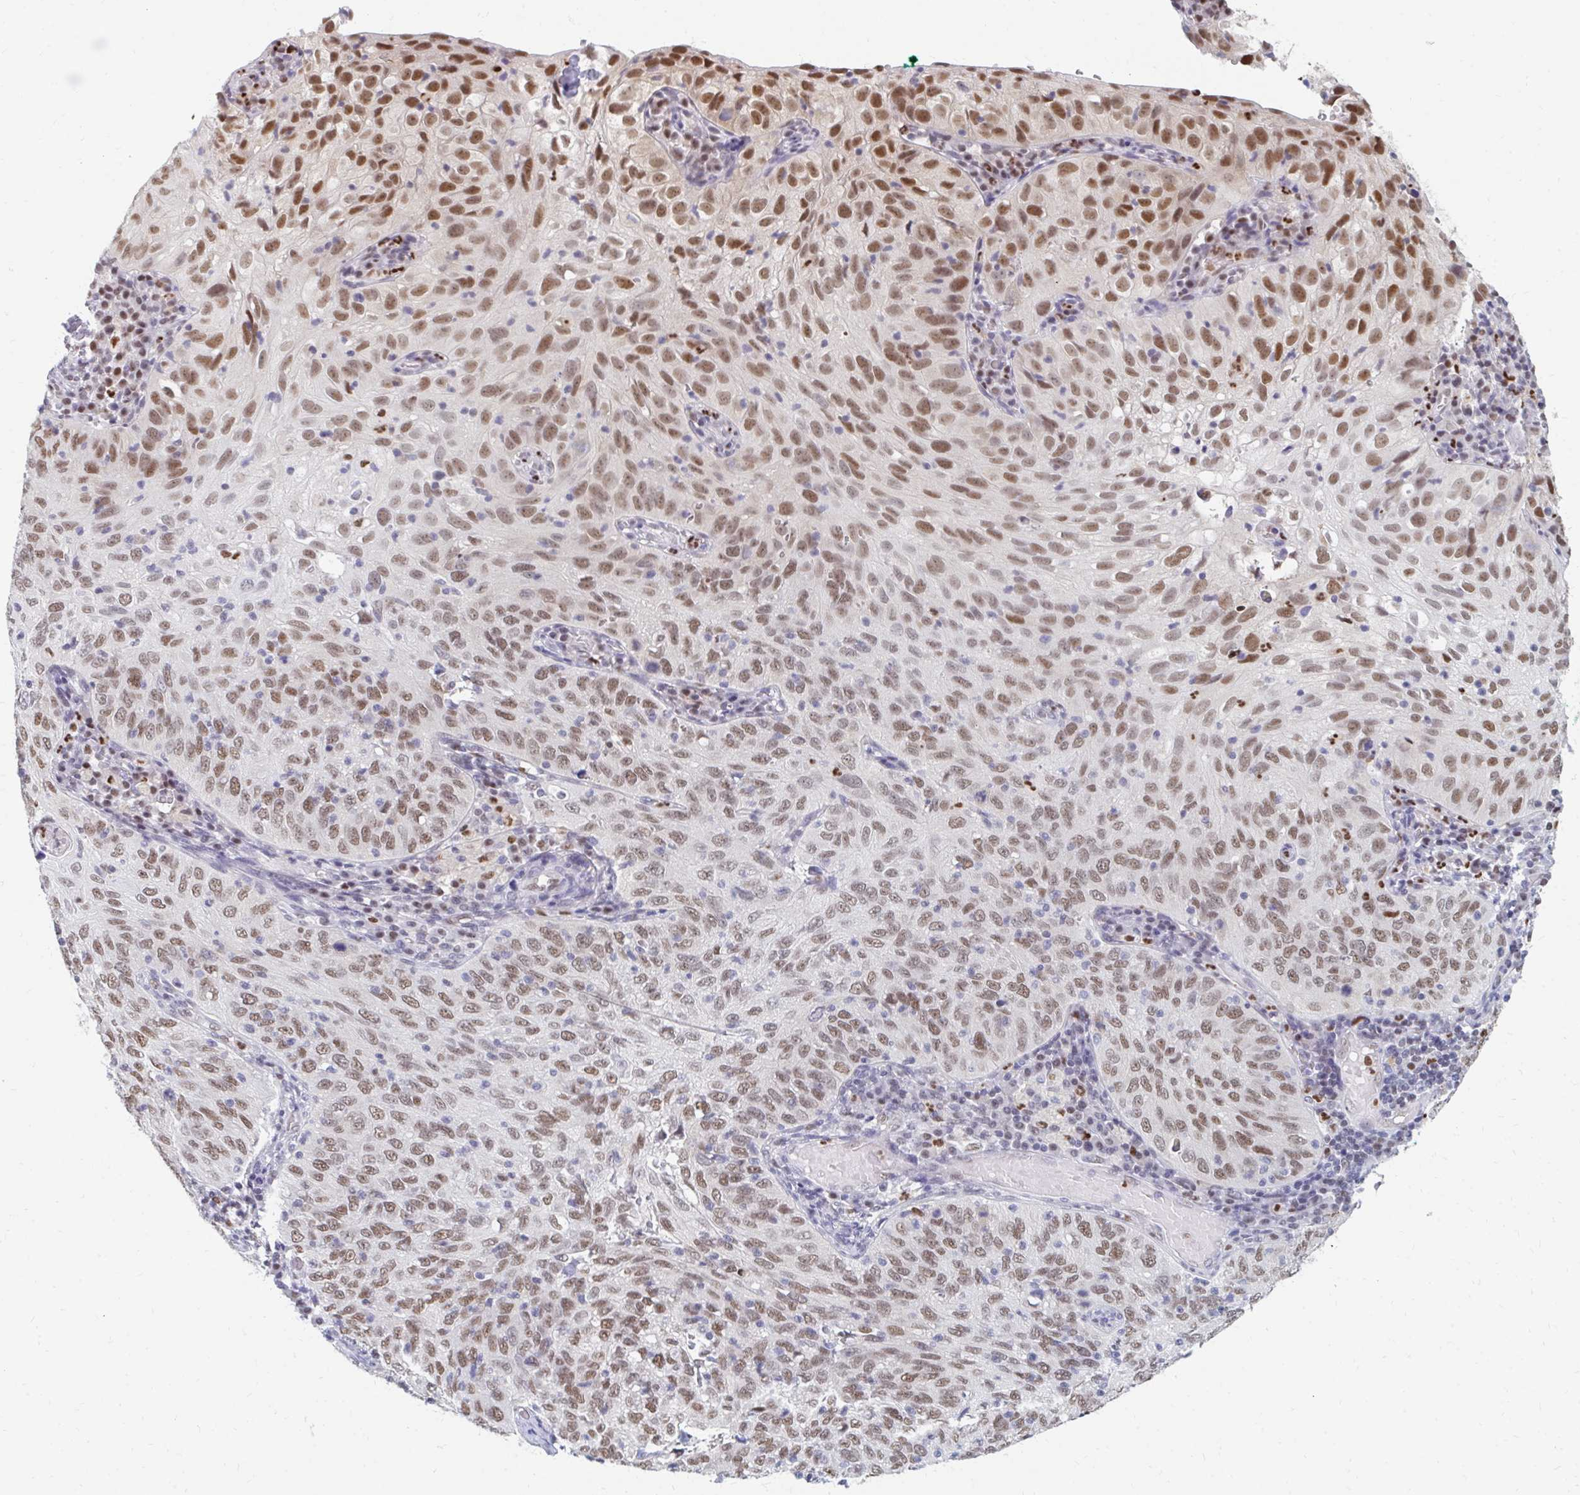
{"staining": {"intensity": "moderate", "quantity": ">75%", "location": "nuclear"}, "tissue": "cervical cancer", "cell_type": "Tumor cells", "image_type": "cancer", "snomed": [{"axis": "morphology", "description": "Squamous cell carcinoma, NOS"}, {"axis": "topography", "description": "Cervix"}], "caption": "Cervical cancer stained with DAB (3,3'-diaminobenzidine) IHC shows medium levels of moderate nuclear staining in about >75% of tumor cells. (DAB IHC, brown staining for protein, blue staining for nuclei).", "gene": "PLK3", "patient": {"sex": "female", "age": 52}}